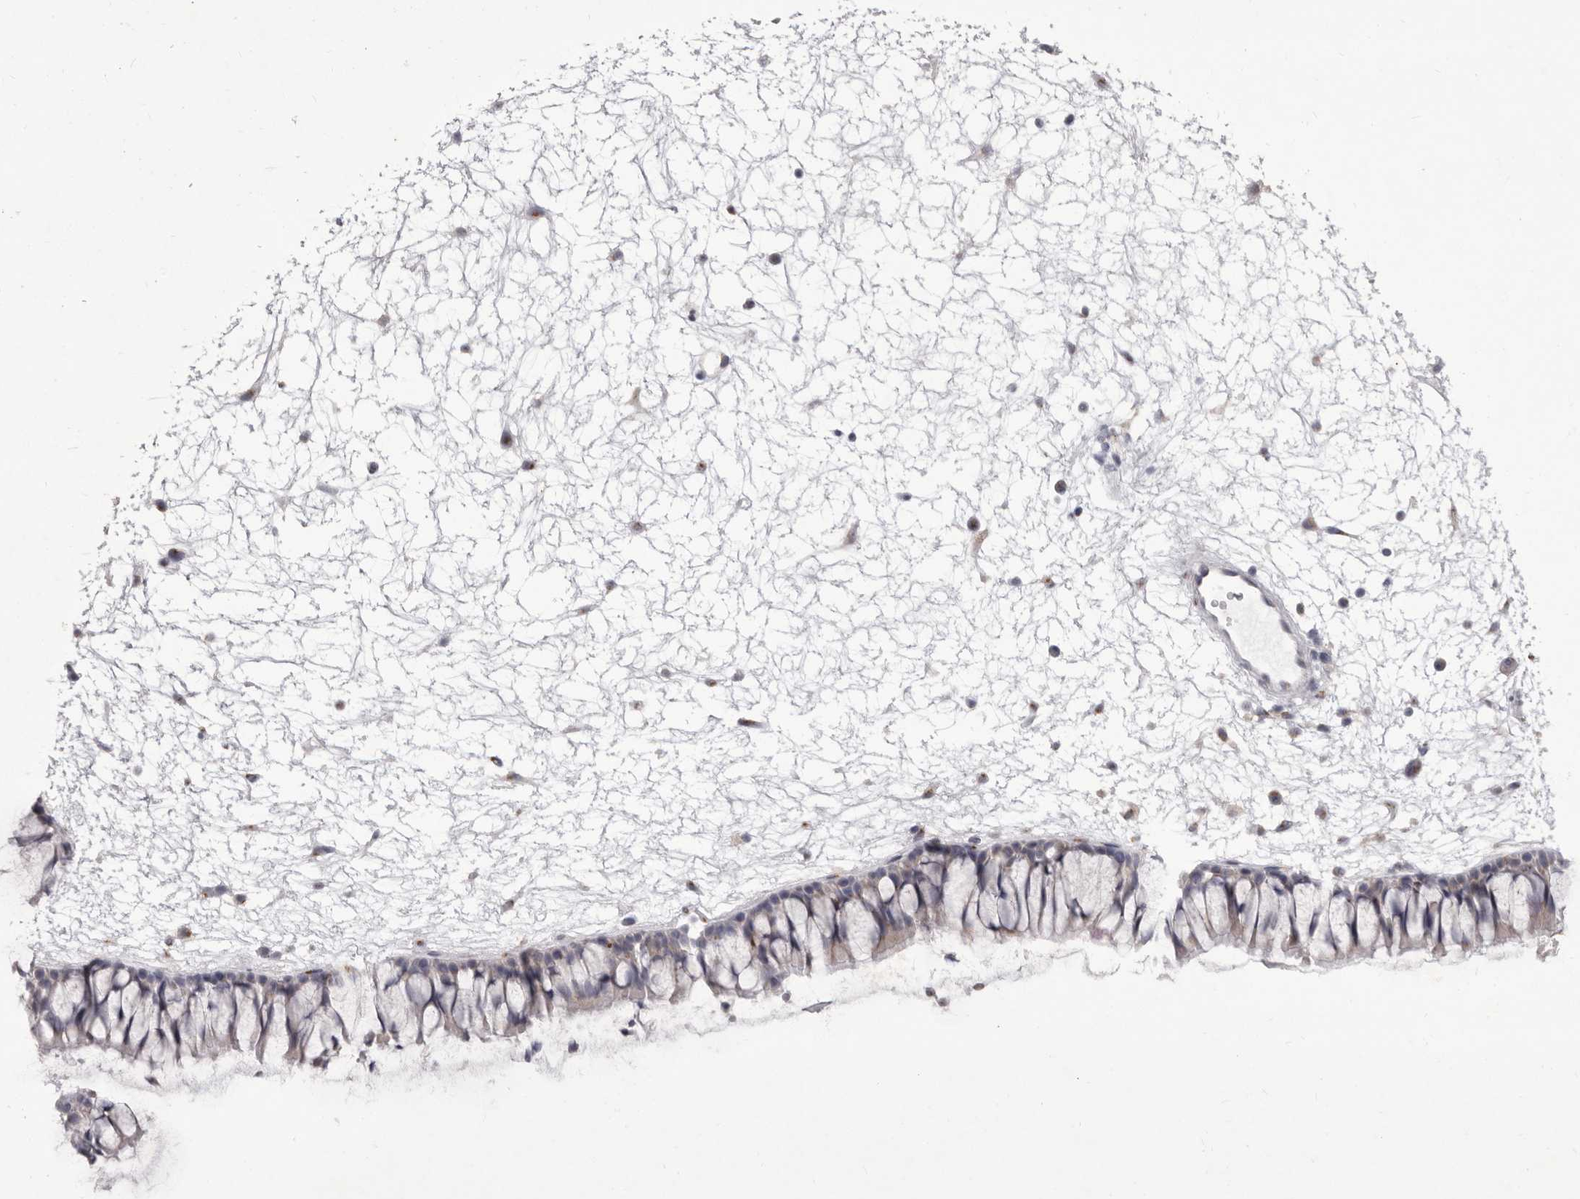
{"staining": {"intensity": "negative", "quantity": "none", "location": "none"}, "tissue": "nasopharynx", "cell_type": "Respiratory epithelial cells", "image_type": "normal", "snomed": [{"axis": "morphology", "description": "Normal tissue, NOS"}, {"axis": "topography", "description": "Nasopharynx"}], "caption": "Photomicrograph shows no protein expression in respiratory epithelial cells of normal nasopharynx.", "gene": "P2RX6", "patient": {"sex": "male", "age": 64}}